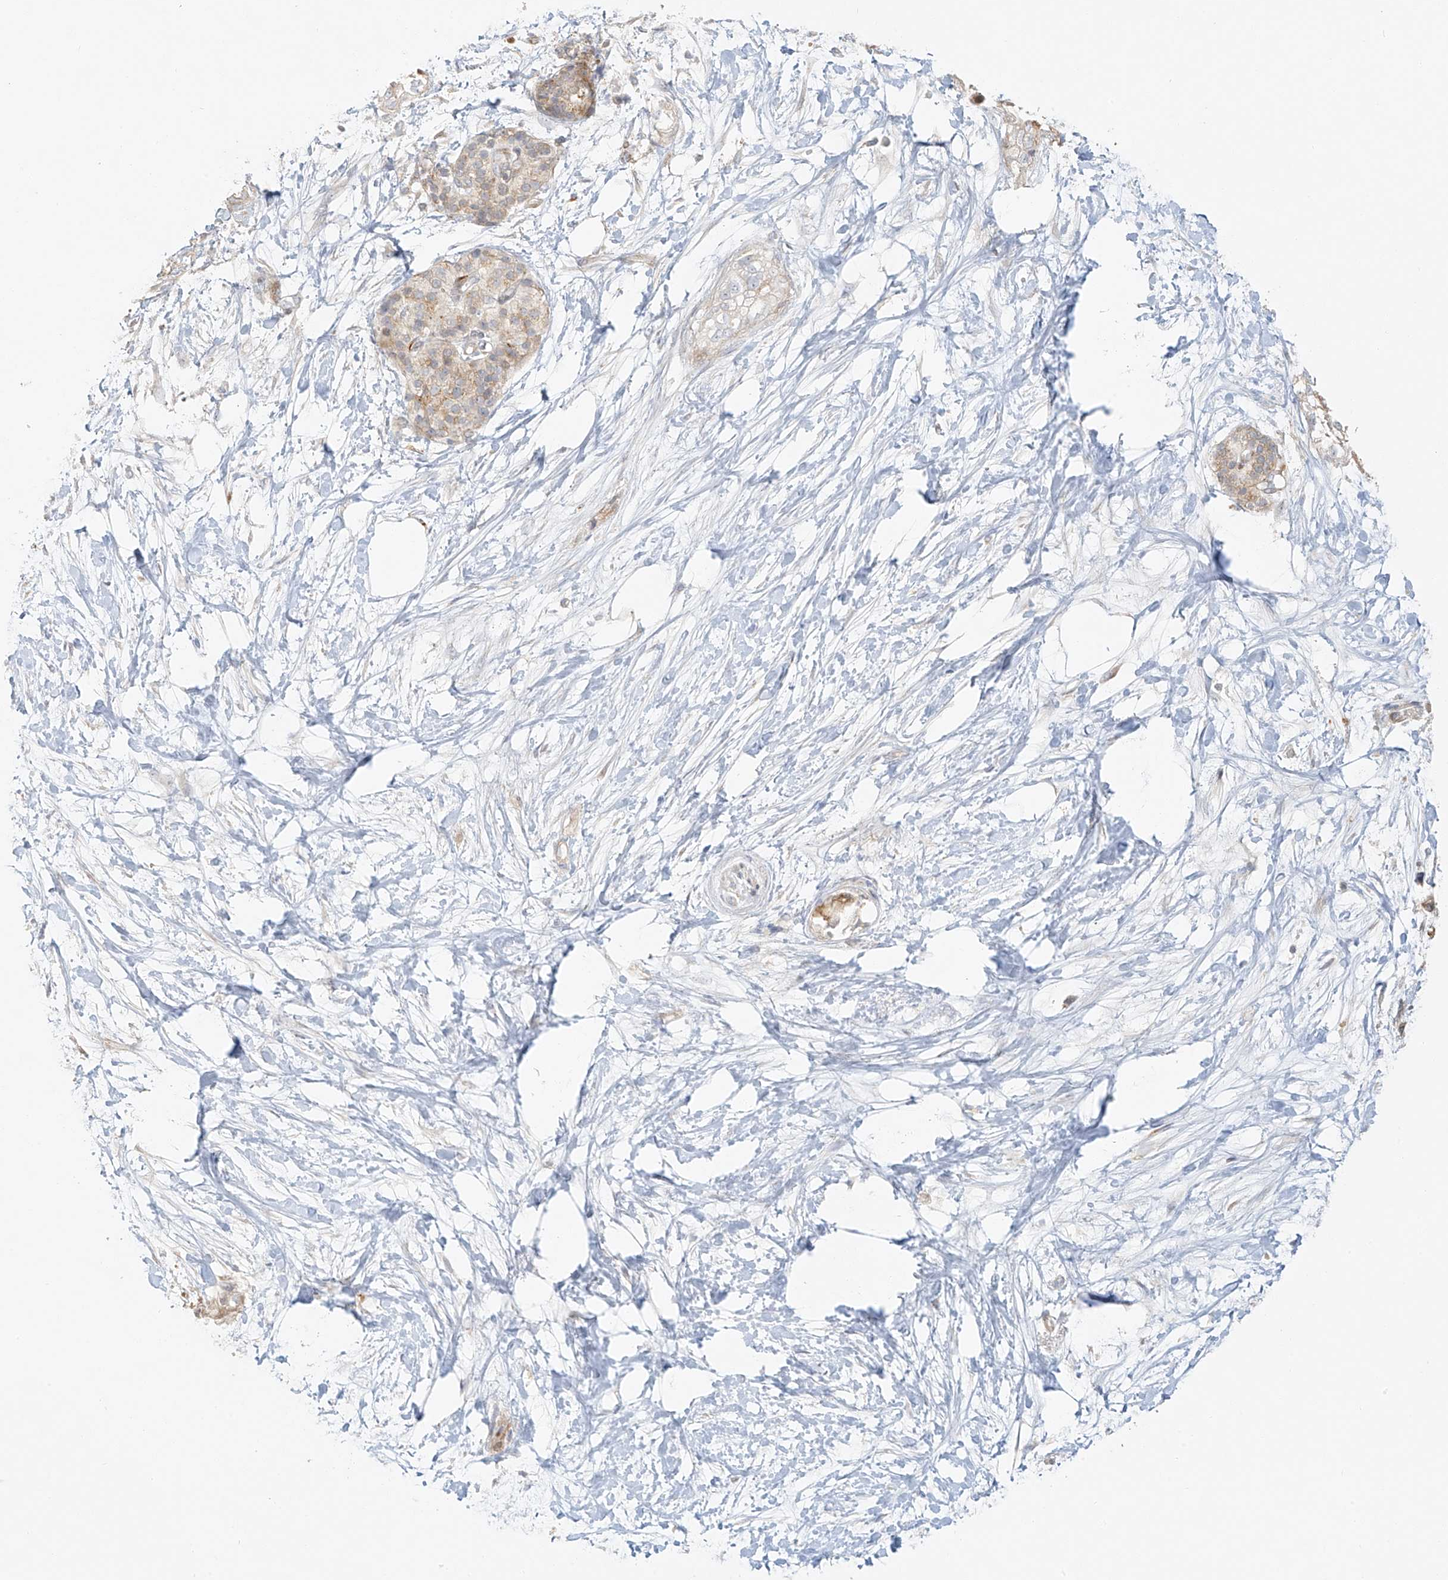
{"staining": {"intensity": "negative", "quantity": "none", "location": "none"}, "tissue": "pancreatic cancer", "cell_type": "Tumor cells", "image_type": "cancer", "snomed": [{"axis": "morphology", "description": "Adenocarcinoma, NOS"}, {"axis": "topography", "description": "Pancreas"}], "caption": "Human pancreatic cancer (adenocarcinoma) stained for a protein using IHC reveals no positivity in tumor cells.", "gene": "MIPEP", "patient": {"sex": "male", "age": 68}}